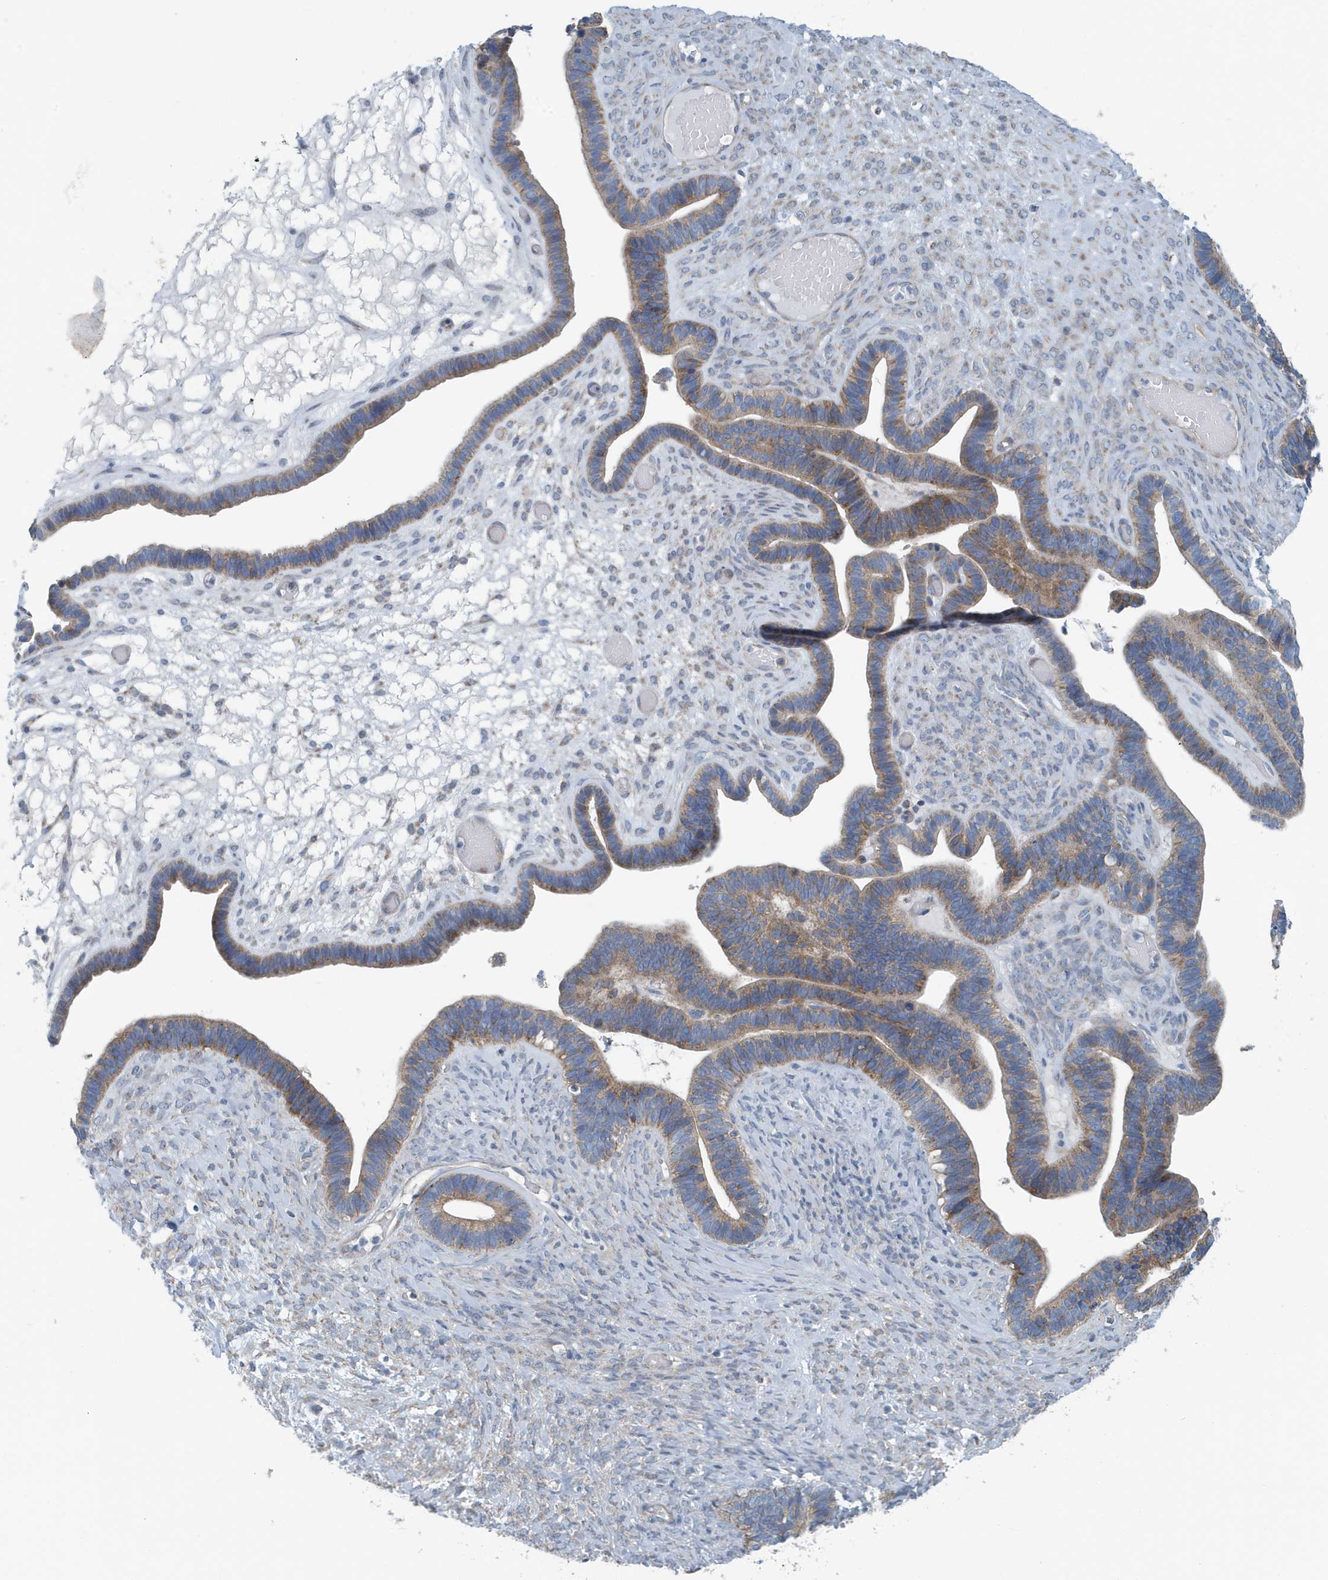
{"staining": {"intensity": "moderate", "quantity": ">75%", "location": "cytoplasmic/membranous"}, "tissue": "ovarian cancer", "cell_type": "Tumor cells", "image_type": "cancer", "snomed": [{"axis": "morphology", "description": "Cystadenocarcinoma, serous, NOS"}, {"axis": "topography", "description": "Ovary"}], "caption": "Tumor cells show medium levels of moderate cytoplasmic/membranous staining in about >75% of cells in ovarian cancer.", "gene": "PPM1M", "patient": {"sex": "female", "age": 56}}